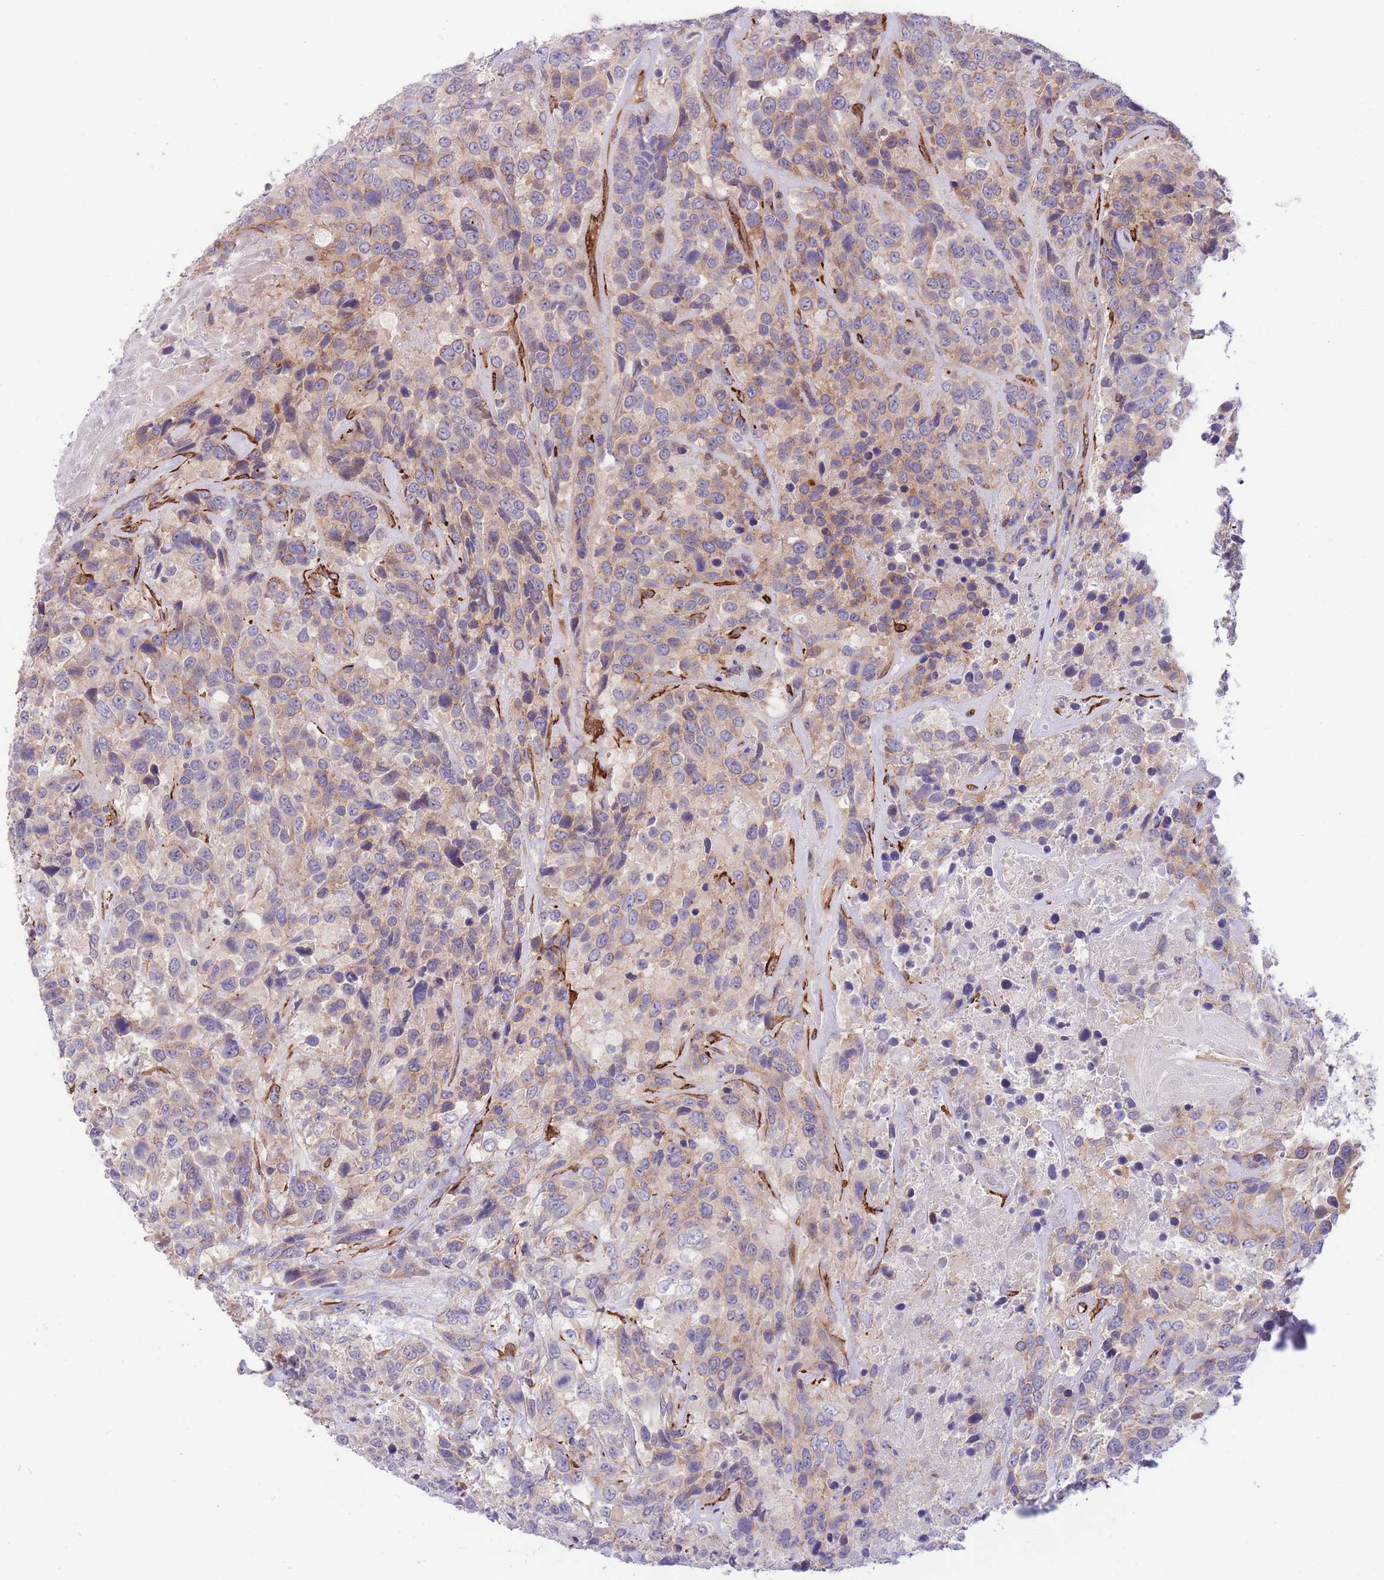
{"staining": {"intensity": "weak", "quantity": "25%-75%", "location": "cytoplasmic/membranous"}, "tissue": "urothelial cancer", "cell_type": "Tumor cells", "image_type": "cancer", "snomed": [{"axis": "morphology", "description": "Urothelial carcinoma, High grade"}, {"axis": "topography", "description": "Urinary bladder"}], "caption": "DAB (3,3'-diaminobenzidine) immunohistochemical staining of urothelial cancer reveals weak cytoplasmic/membranous protein positivity in about 25%-75% of tumor cells.", "gene": "CDC25B", "patient": {"sex": "female", "age": 70}}